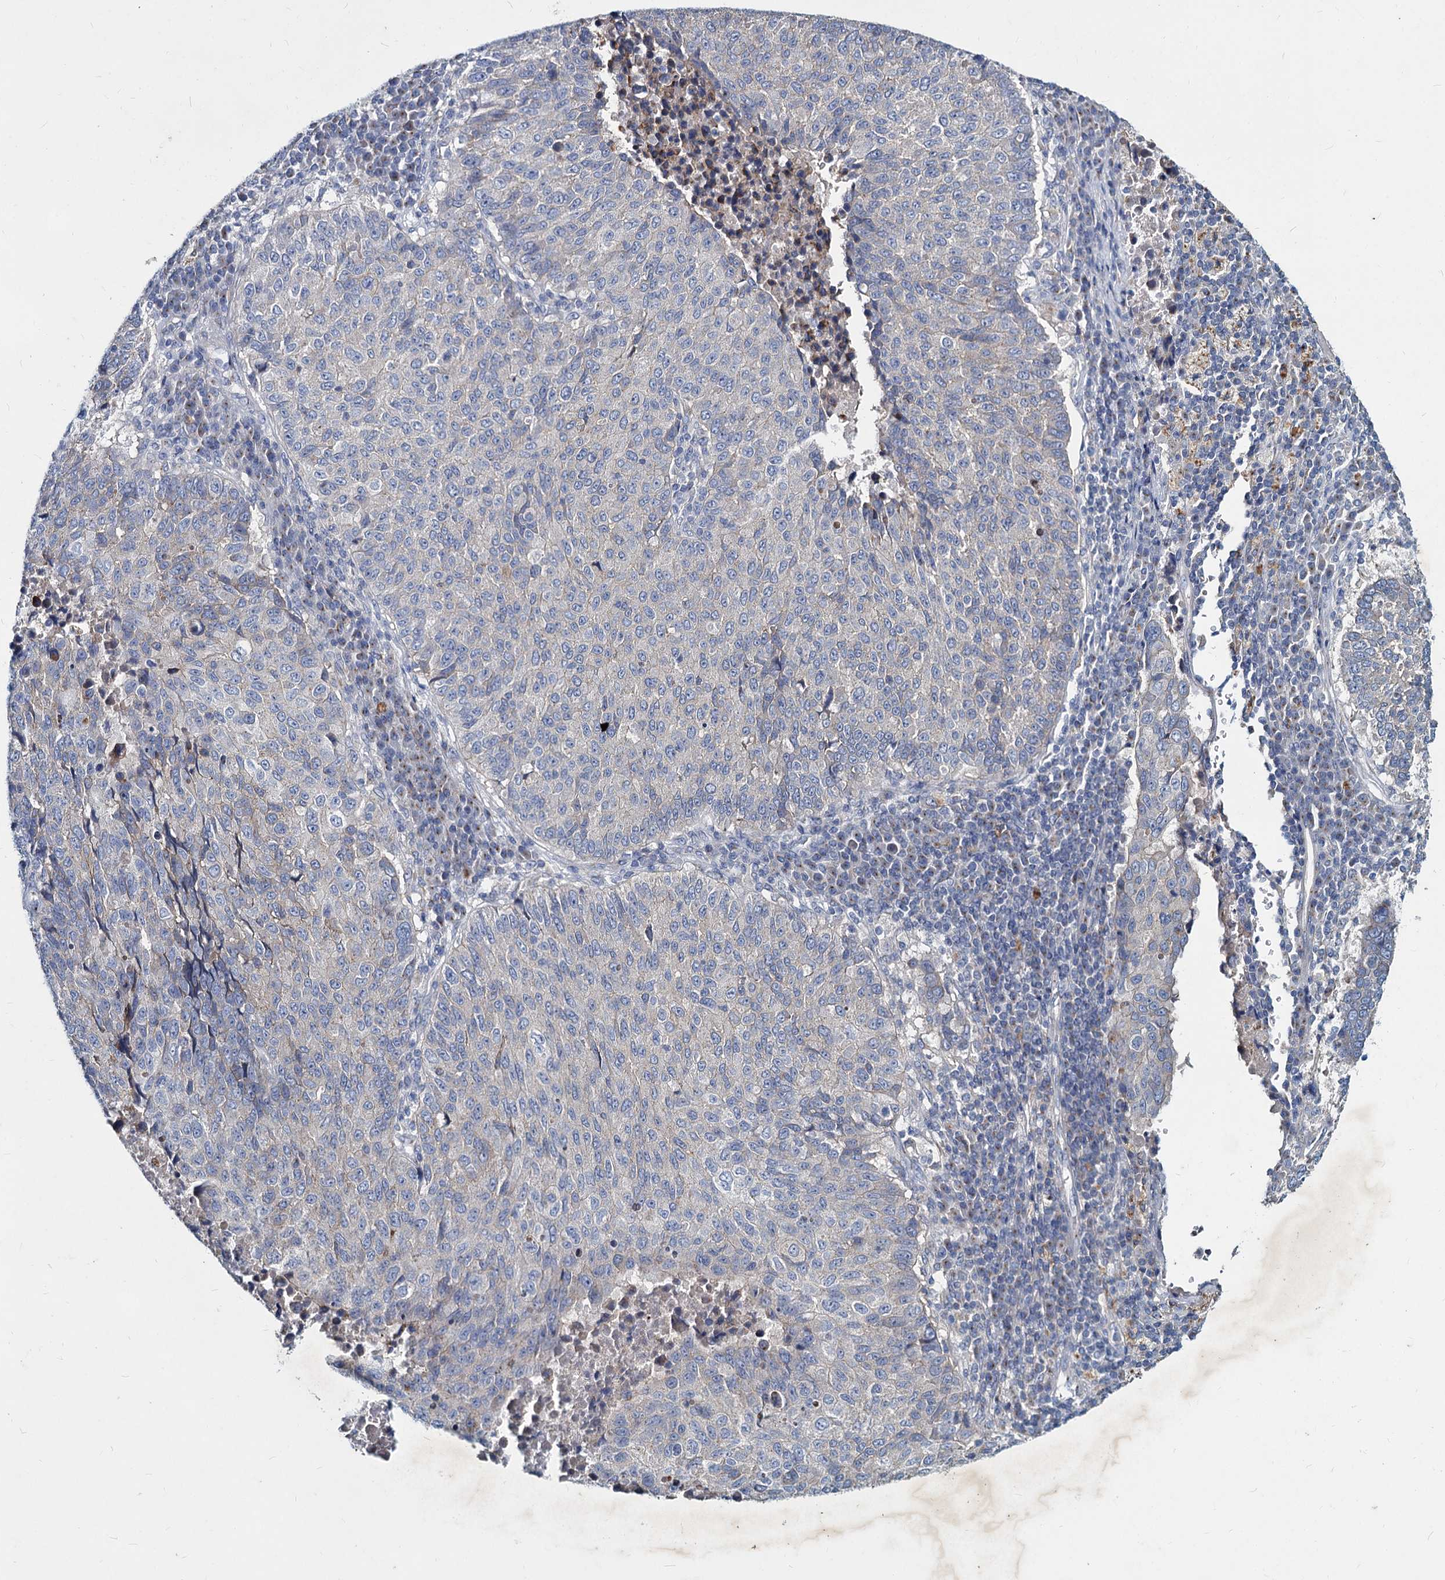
{"staining": {"intensity": "negative", "quantity": "none", "location": "none"}, "tissue": "lung cancer", "cell_type": "Tumor cells", "image_type": "cancer", "snomed": [{"axis": "morphology", "description": "Squamous cell carcinoma, NOS"}, {"axis": "topography", "description": "Lung"}], "caption": "Human squamous cell carcinoma (lung) stained for a protein using immunohistochemistry demonstrates no positivity in tumor cells.", "gene": "AGBL4", "patient": {"sex": "male", "age": 73}}